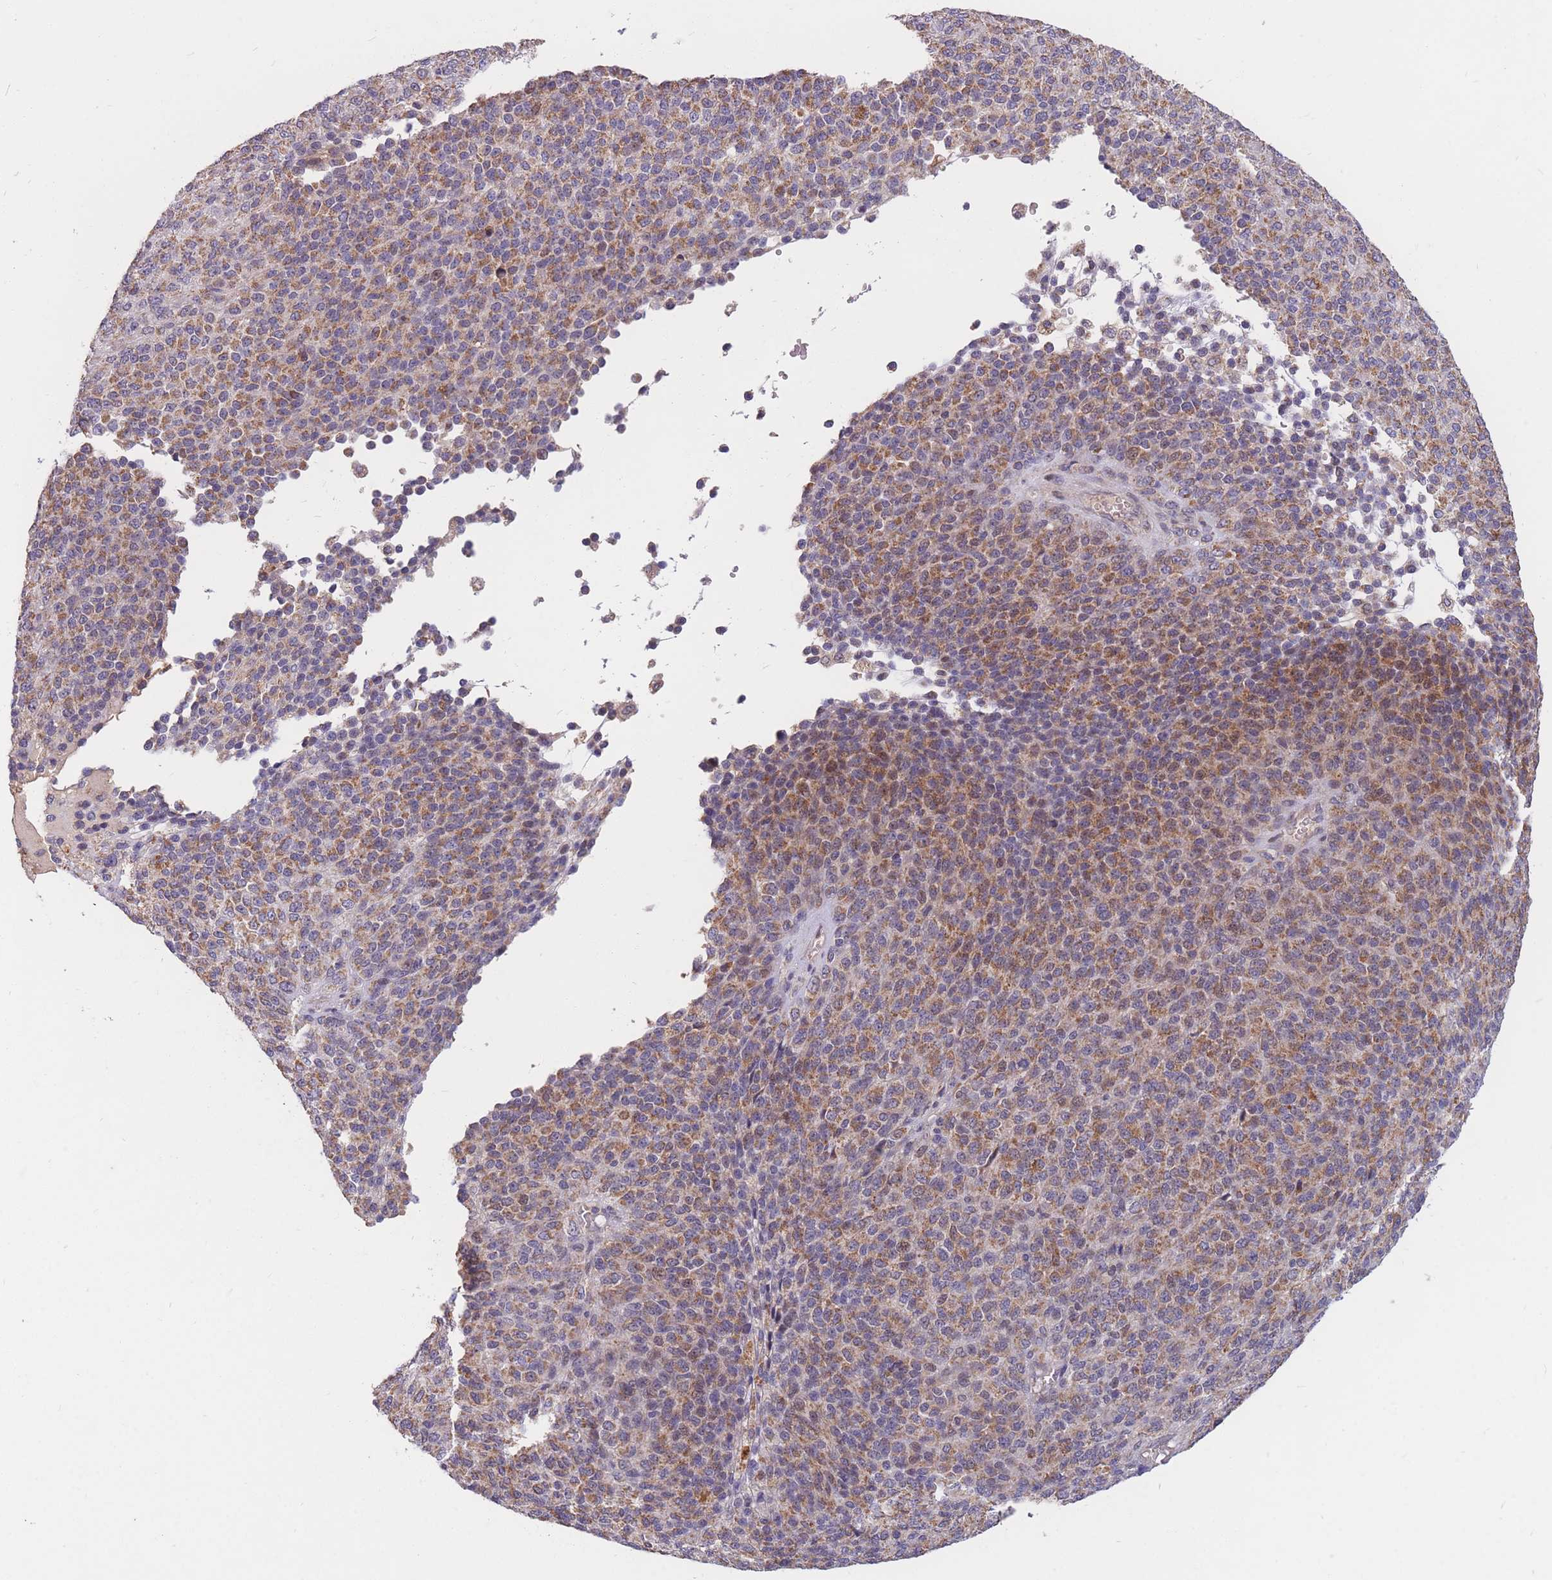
{"staining": {"intensity": "moderate", "quantity": ">75%", "location": "cytoplasmic/membranous"}, "tissue": "melanoma", "cell_type": "Tumor cells", "image_type": "cancer", "snomed": [{"axis": "morphology", "description": "Malignant melanoma, Metastatic site"}, {"axis": "topography", "description": "Brain"}], "caption": "Immunohistochemistry staining of malignant melanoma (metastatic site), which shows medium levels of moderate cytoplasmic/membranous staining in about >75% of tumor cells indicating moderate cytoplasmic/membranous protein positivity. The staining was performed using DAB (3,3'-diaminobenzidine) (brown) for protein detection and nuclei were counterstained in hematoxylin (blue).", "gene": "PTPMT1", "patient": {"sex": "female", "age": 56}}